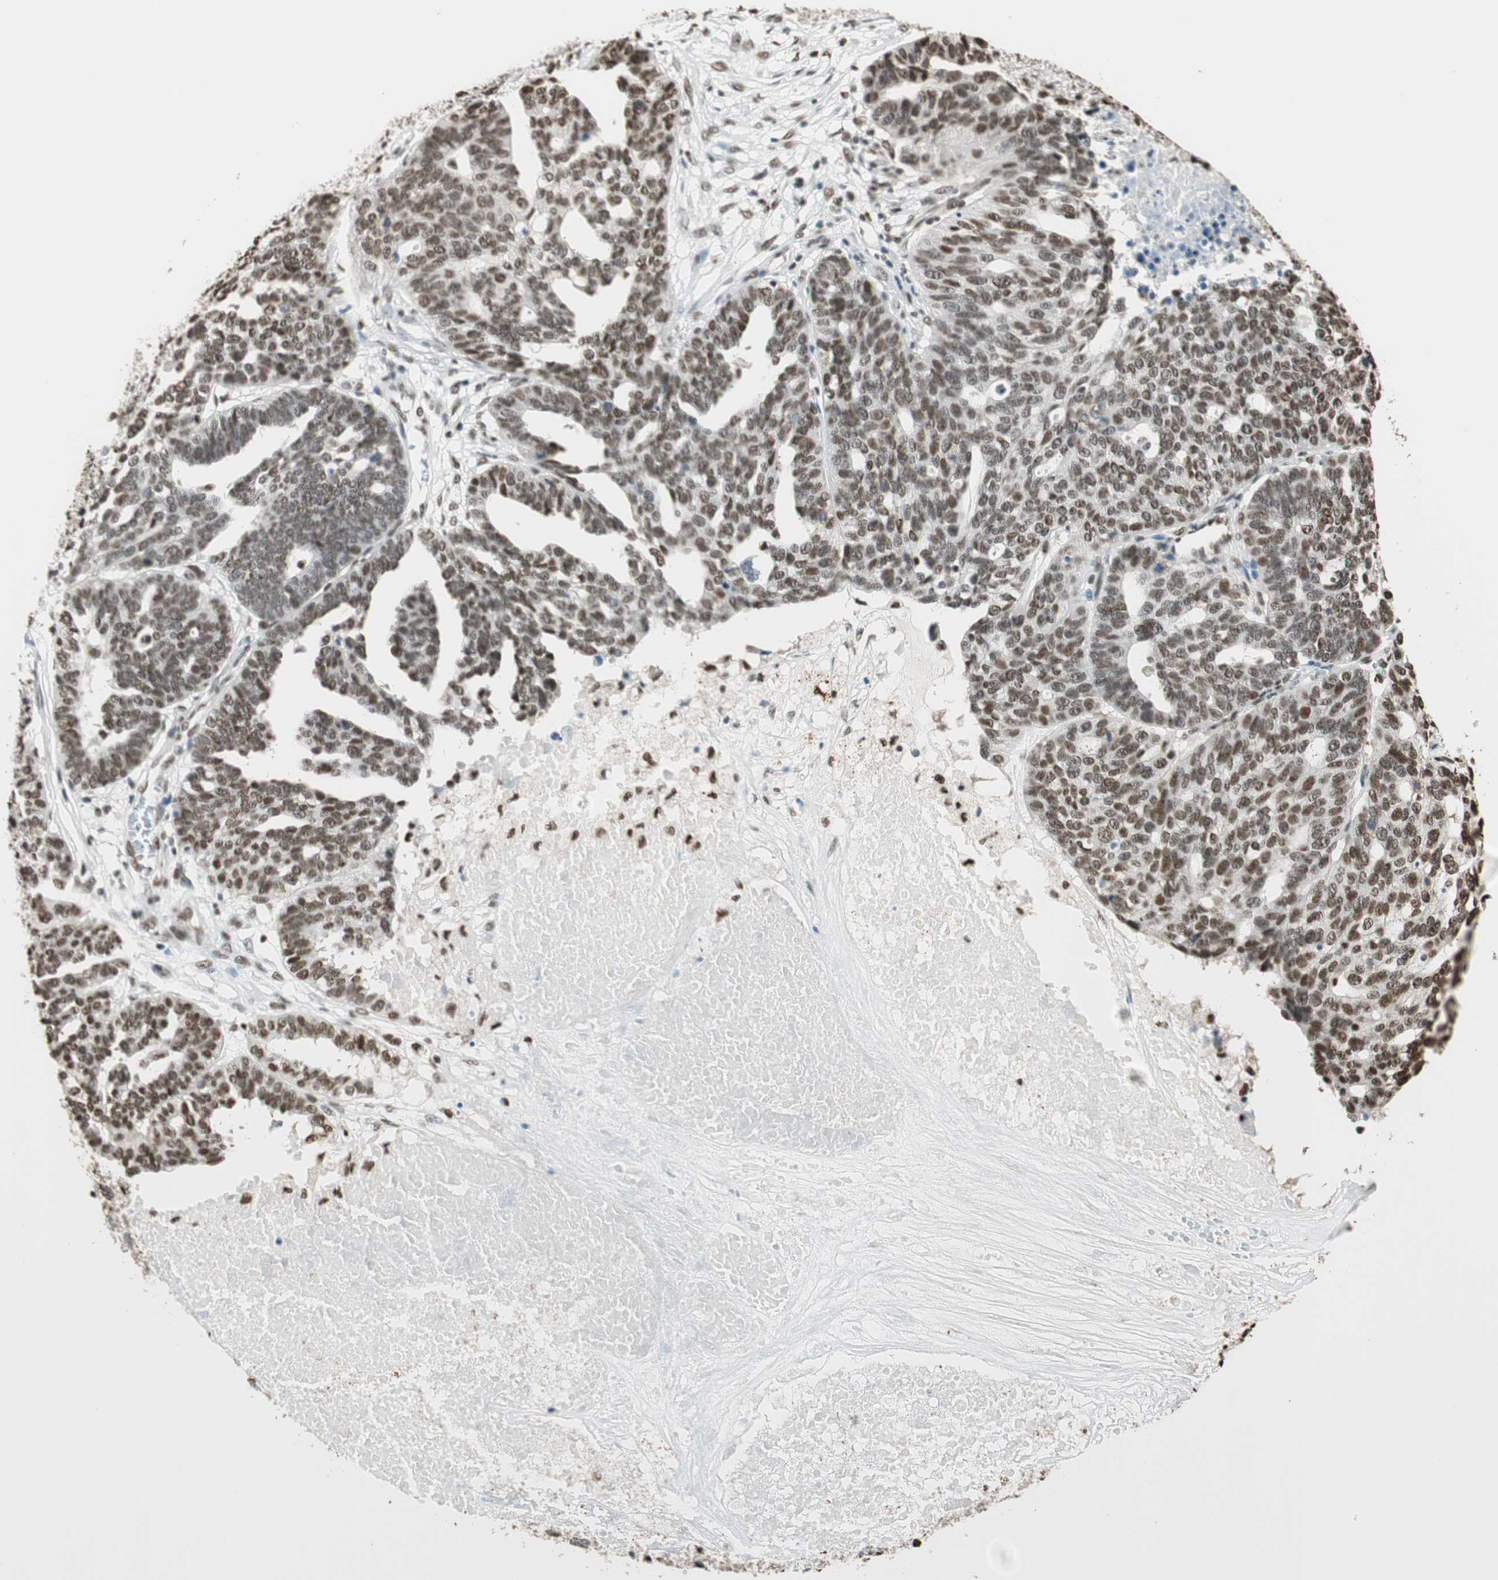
{"staining": {"intensity": "weak", "quantity": "25%-75%", "location": "nuclear"}, "tissue": "ovarian cancer", "cell_type": "Tumor cells", "image_type": "cancer", "snomed": [{"axis": "morphology", "description": "Cystadenocarcinoma, serous, NOS"}, {"axis": "topography", "description": "Ovary"}], "caption": "Immunohistochemical staining of serous cystadenocarcinoma (ovarian) exhibits low levels of weak nuclear staining in about 25%-75% of tumor cells. The staining is performed using DAB brown chromogen to label protein expression. The nuclei are counter-stained blue using hematoxylin.", "gene": "FANCG", "patient": {"sex": "female", "age": 59}}